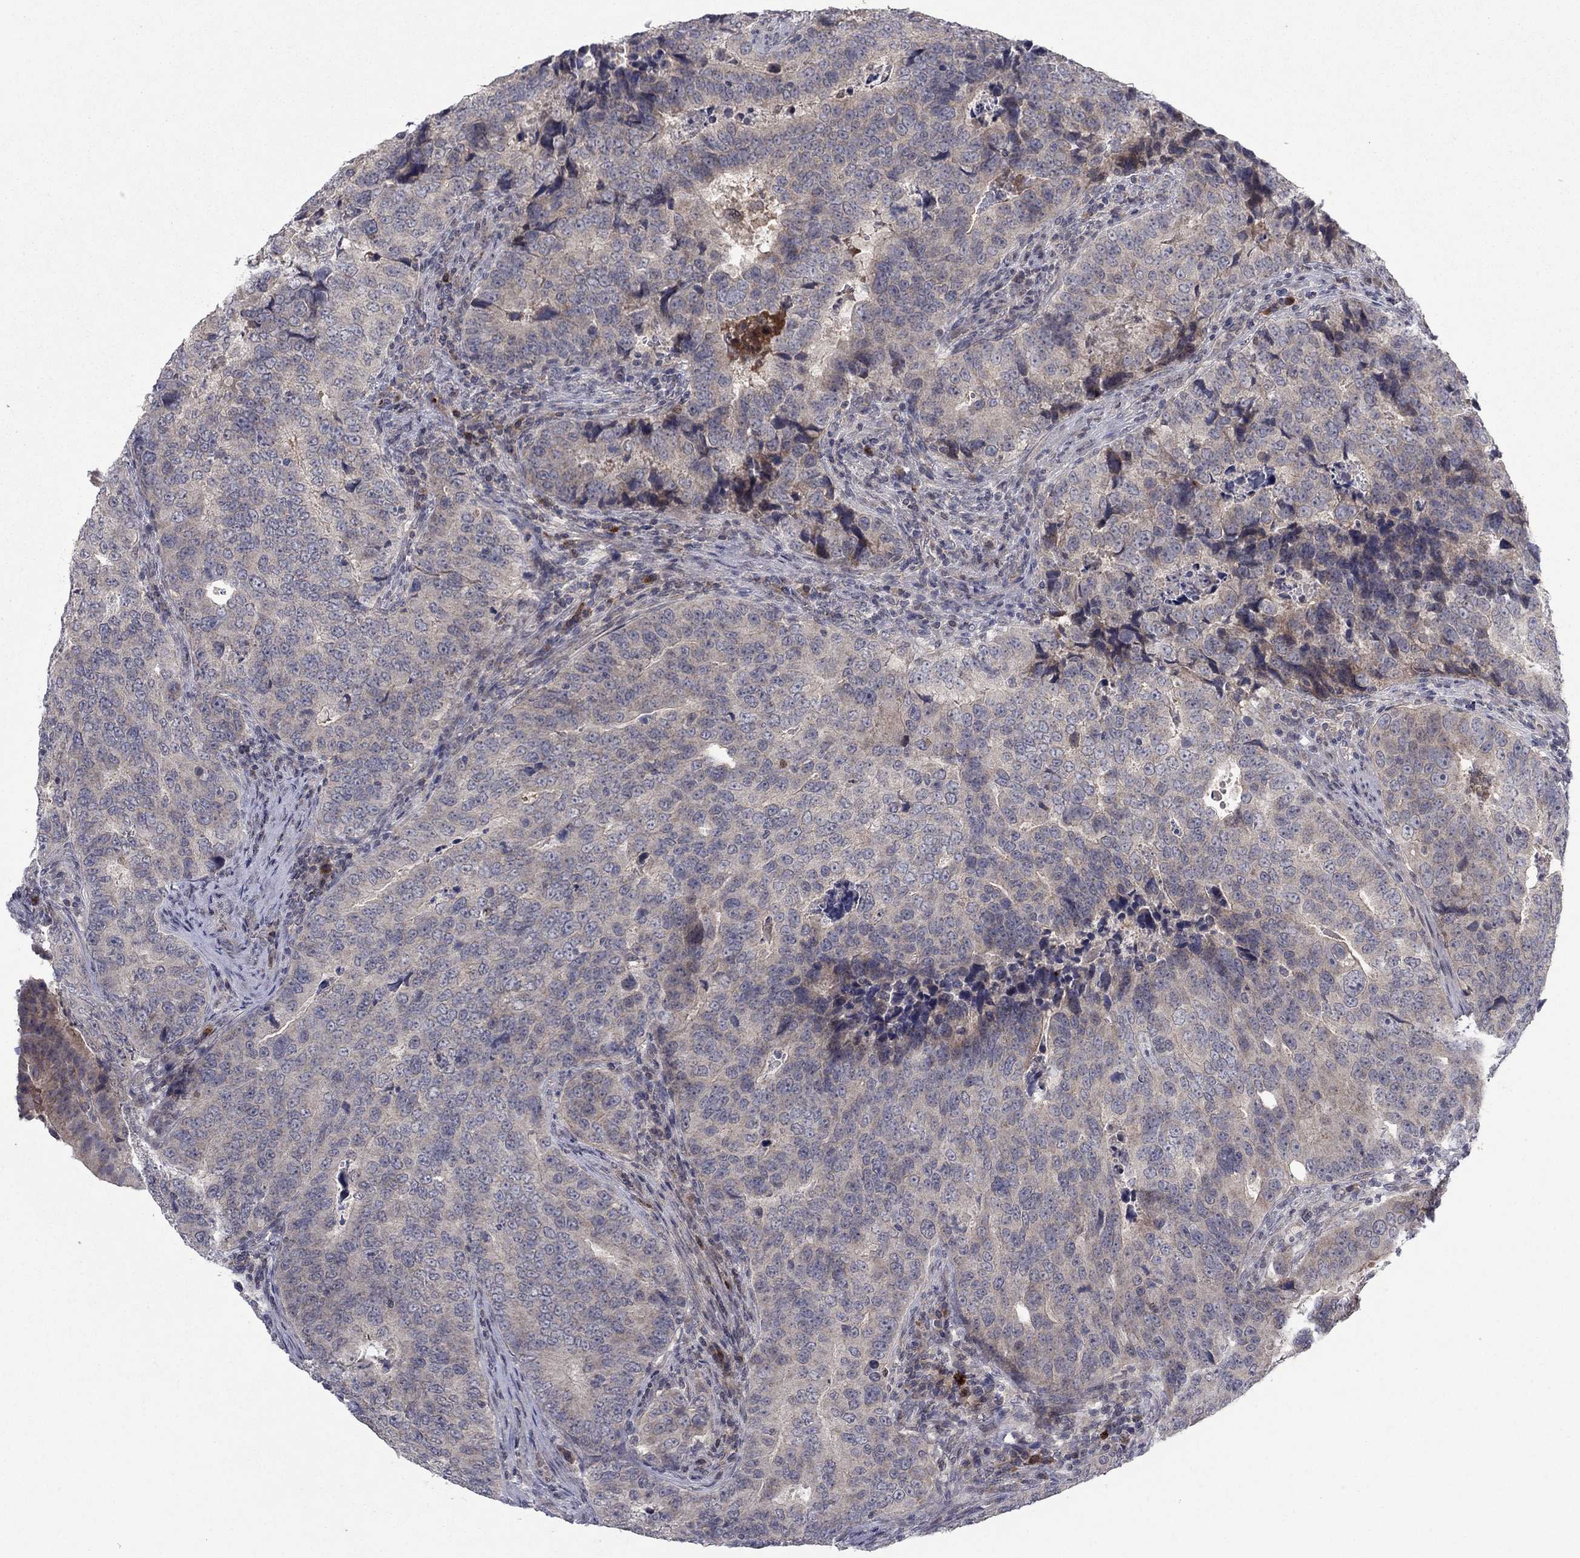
{"staining": {"intensity": "negative", "quantity": "none", "location": "none"}, "tissue": "colorectal cancer", "cell_type": "Tumor cells", "image_type": "cancer", "snomed": [{"axis": "morphology", "description": "Adenocarcinoma, NOS"}, {"axis": "topography", "description": "Colon"}], "caption": "Micrograph shows no protein expression in tumor cells of adenocarcinoma (colorectal) tissue. (IHC, brightfield microscopy, high magnification).", "gene": "IL4", "patient": {"sex": "female", "age": 72}}